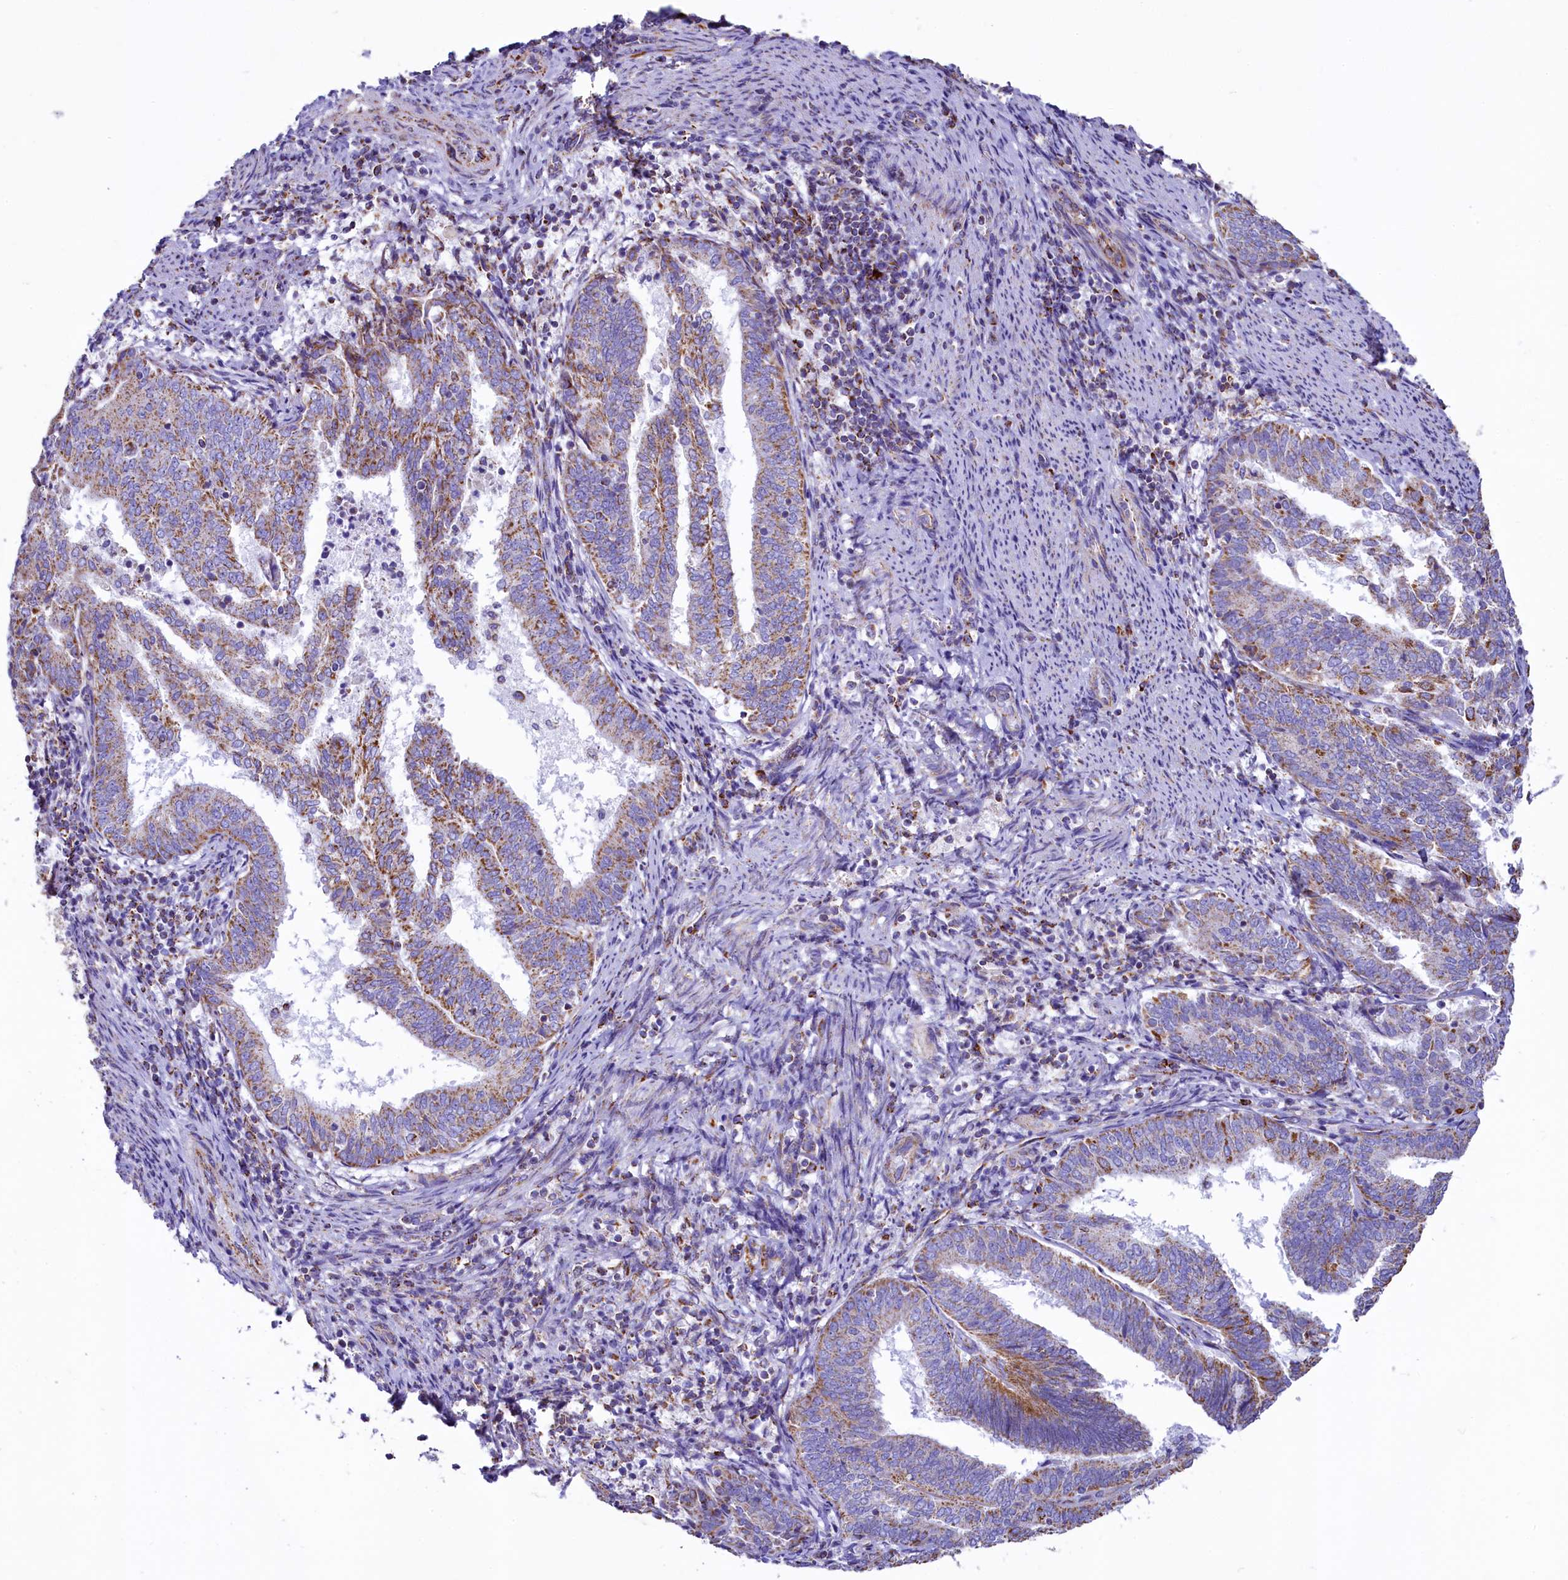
{"staining": {"intensity": "moderate", "quantity": "25%-75%", "location": "cytoplasmic/membranous"}, "tissue": "endometrial cancer", "cell_type": "Tumor cells", "image_type": "cancer", "snomed": [{"axis": "morphology", "description": "Adenocarcinoma, NOS"}, {"axis": "topography", "description": "Endometrium"}], "caption": "There is medium levels of moderate cytoplasmic/membranous staining in tumor cells of endometrial cancer, as demonstrated by immunohistochemical staining (brown color).", "gene": "IDH3A", "patient": {"sex": "female", "age": 80}}